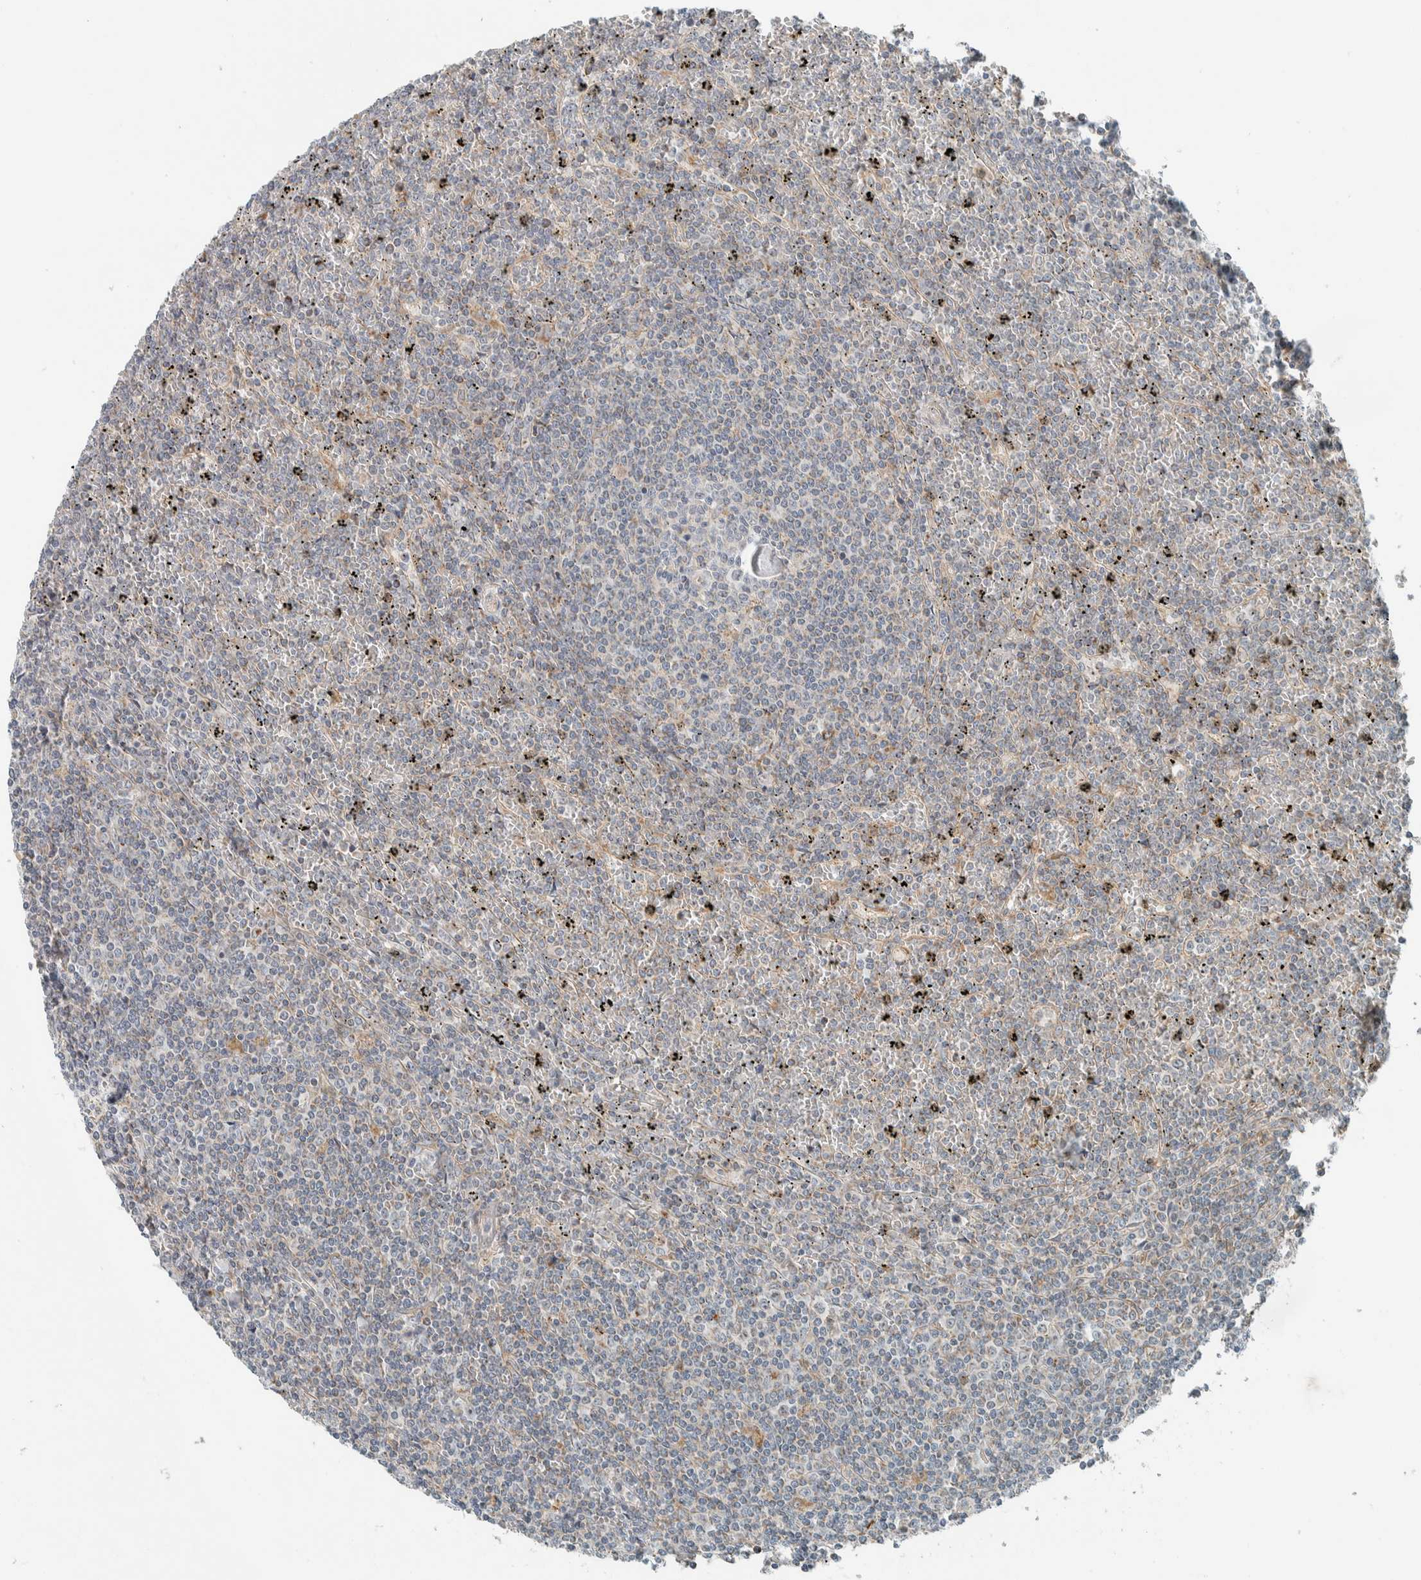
{"staining": {"intensity": "negative", "quantity": "none", "location": "none"}, "tissue": "lymphoma", "cell_type": "Tumor cells", "image_type": "cancer", "snomed": [{"axis": "morphology", "description": "Malignant lymphoma, non-Hodgkin's type, Low grade"}, {"axis": "topography", "description": "Spleen"}], "caption": "This micrograph is of low-grade malignant lymphoma, non-Hodgkin's type stained with immunohistochemistry to label a protein in brown with the nuclei are counter-stained blue. There is no staining in tumor cells.", "gene": "SLFN12L", "patient": {"sex": "female", "age": 19}}